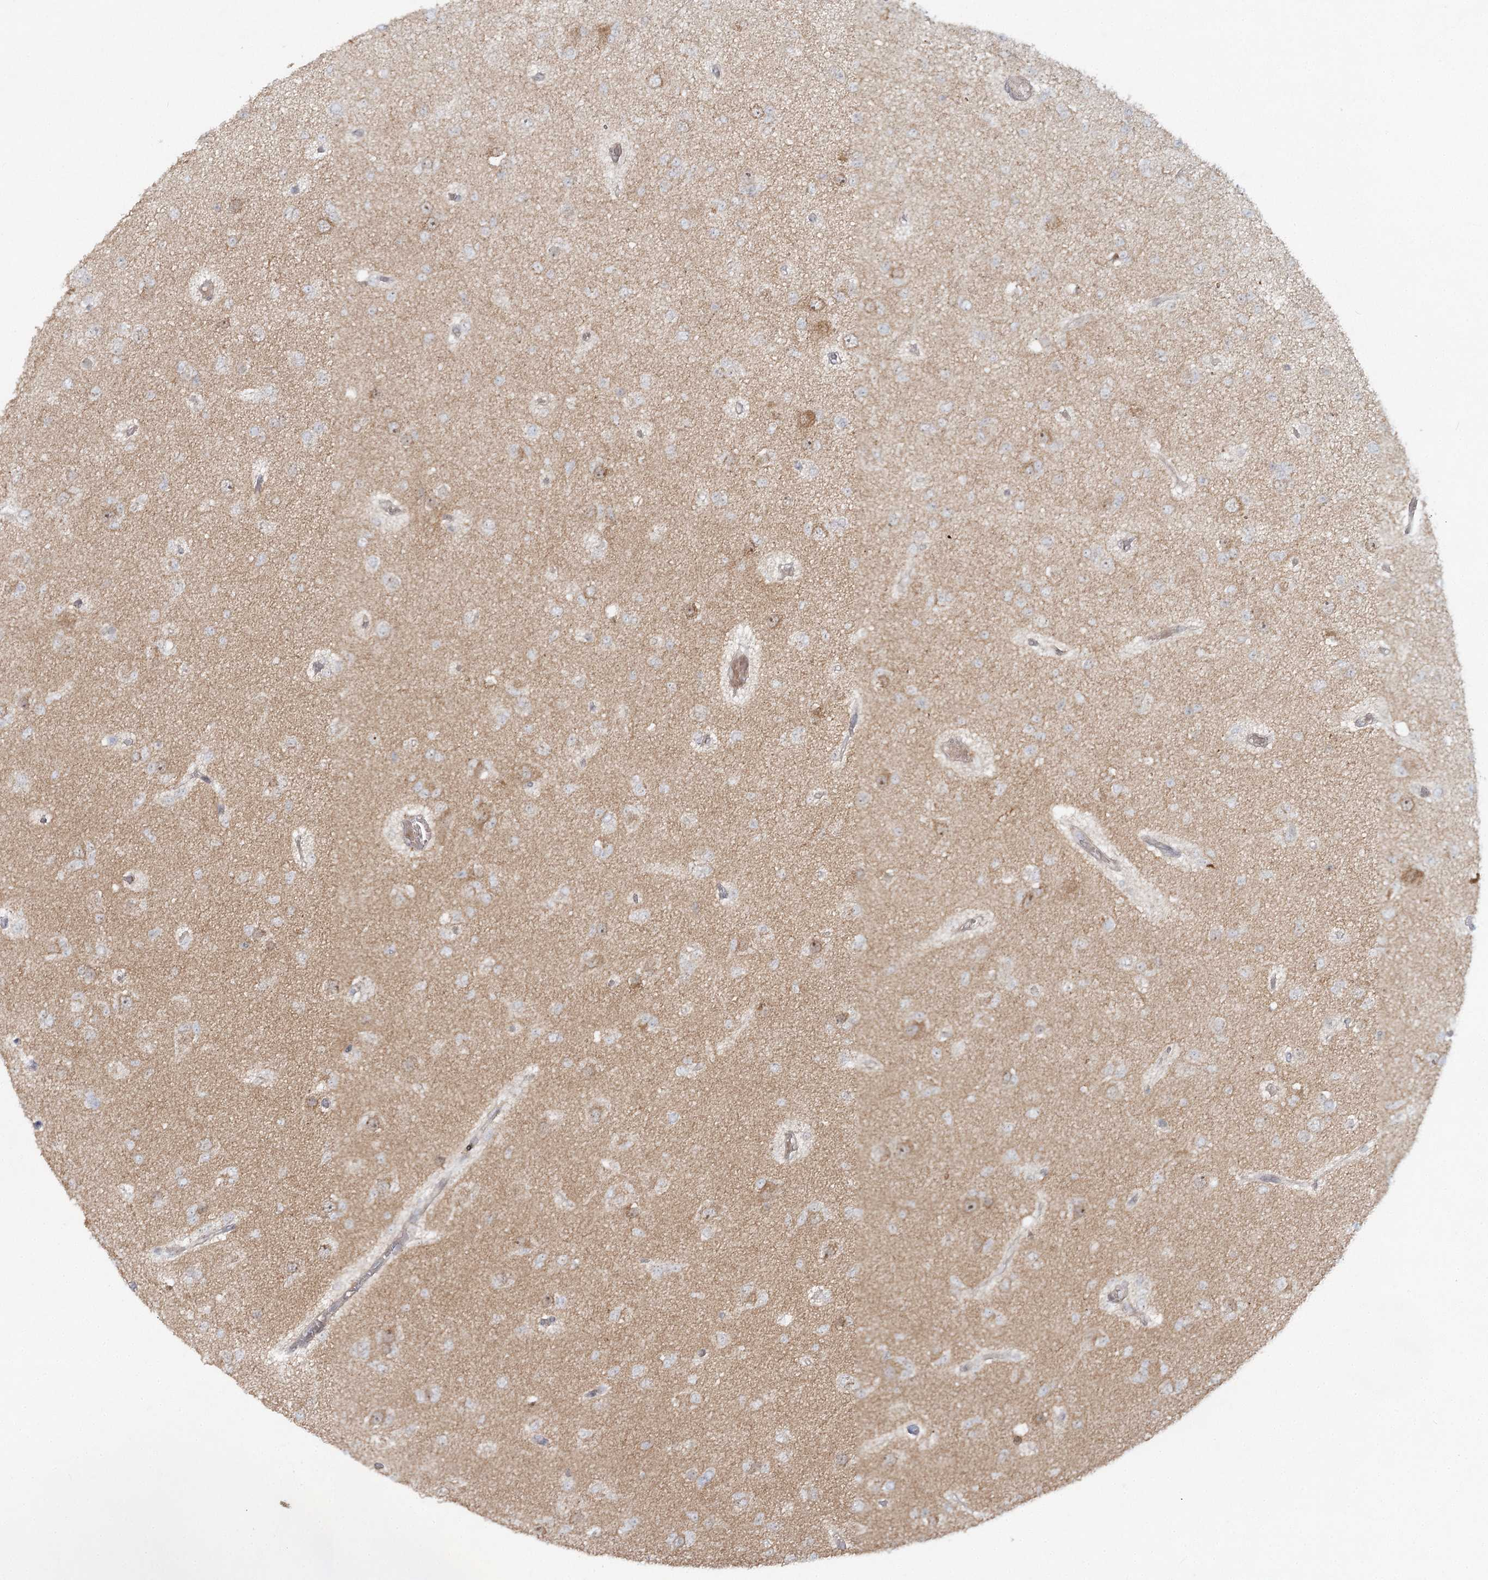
{"staining": {"intensity": "negative", "quantity": "none", "location": "none"}, "tissue": "glioma", "cell_type": "Tumor cells", "image_type": "cancer", "snomed": [{"axis": "morphology", "description": "Glioma, malignant, Low grade"}, {"axis": "topography", "description": "Brain"}], "caption": "Micrograph shows no protein expression in tumor cells of glioma tissue.", "gene": "SH2D3A", "patient": {"sex": "female", "age": 22}}